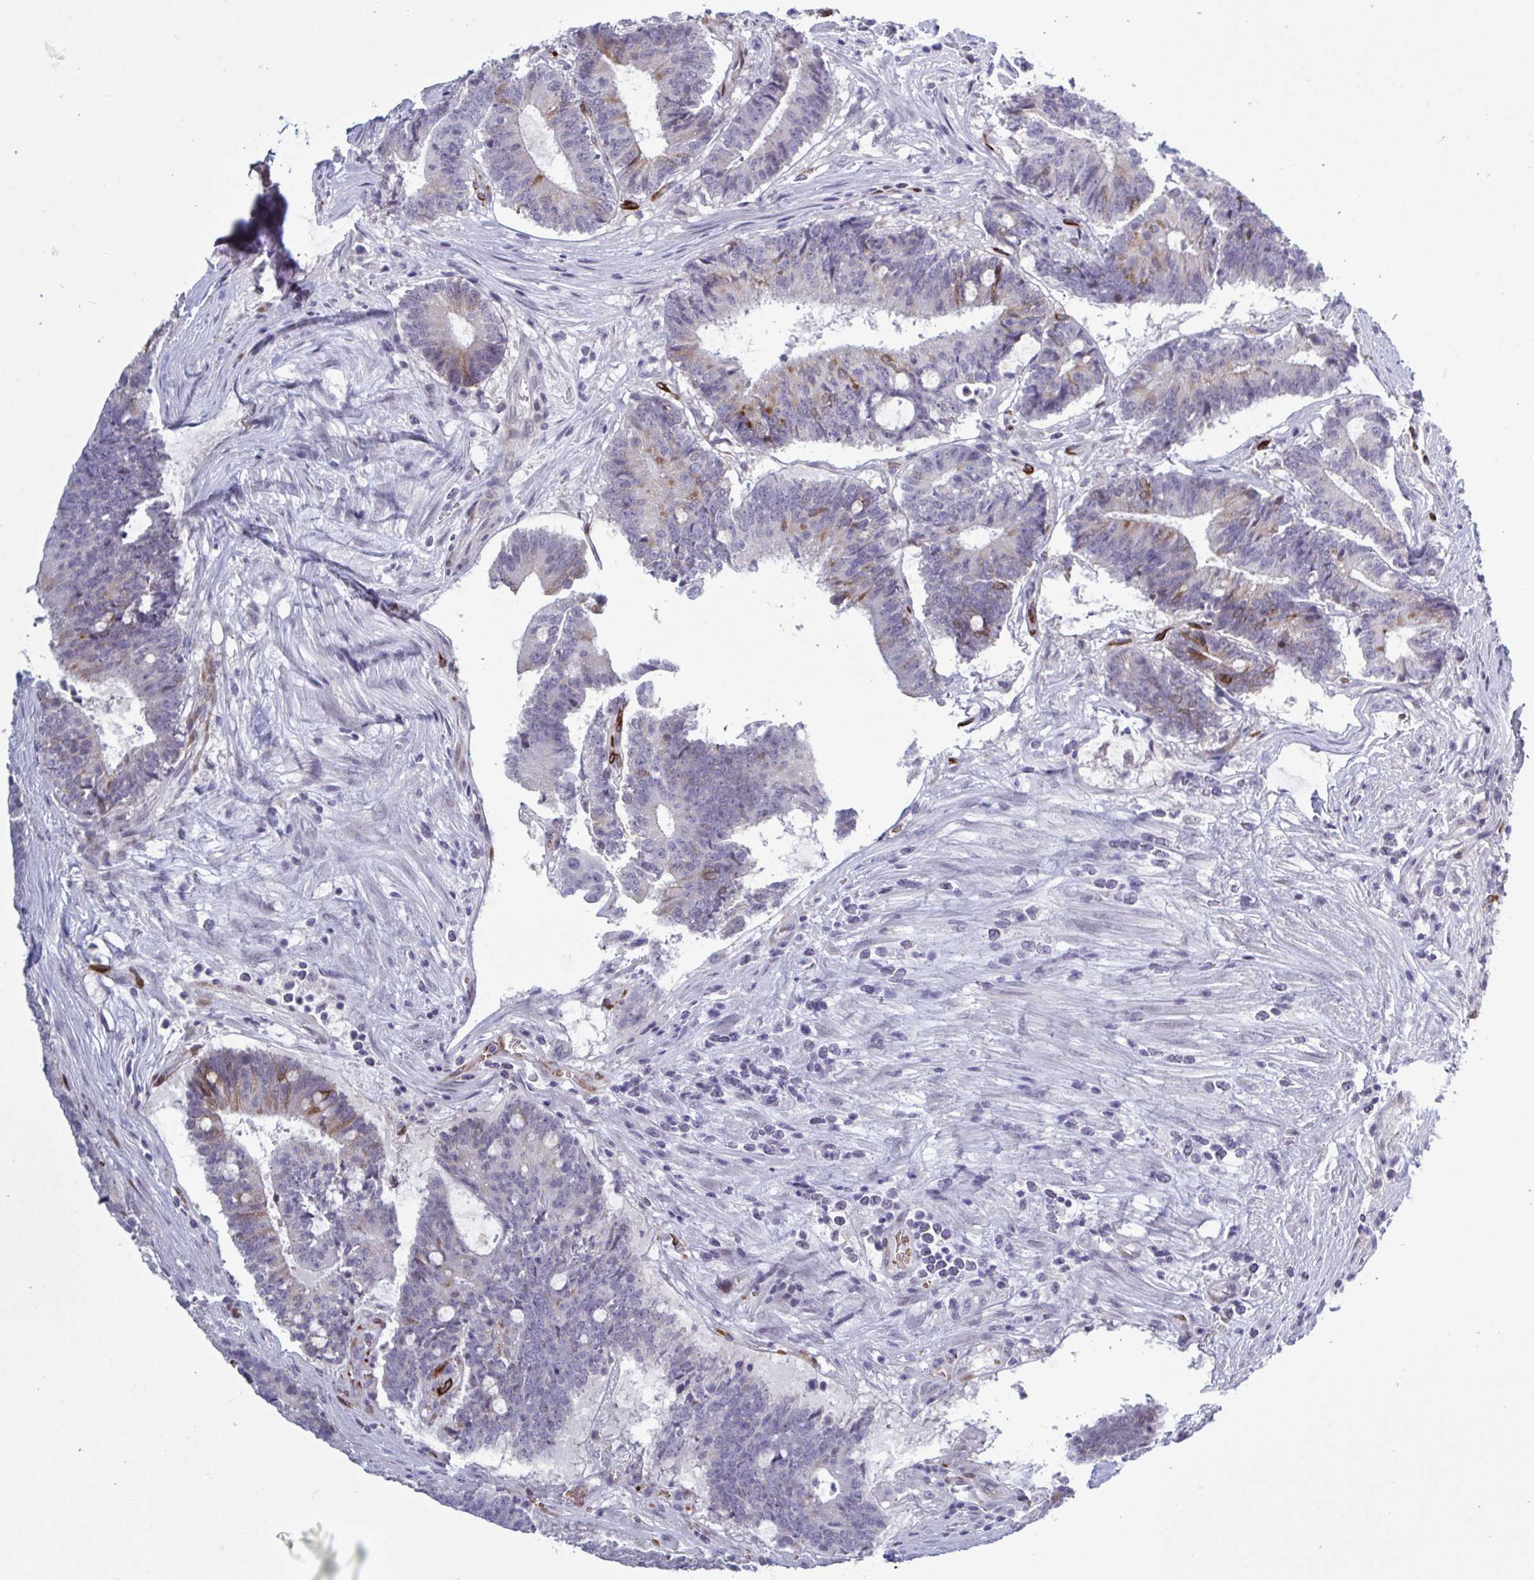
{"staining": {"intensity": "moderate", "quantity": "<25%", "location": "cytoplasmic/membranous"}, "tissue": "colorectal cancer", "cell_type": "Tumor cells", "image_type": "cancer", "snomed": [{"axis": "morphology", "description": "Adenocarcinoma, NOS"}, {"axis": "topography", "description": "Colon"}], "caption": "Colorectal cancer (adenocarcinoma) was stained to show a protein in brown. There is low levels of moderate cytoplasmic/membranous expression in about <25% of tumor cells.", "gene": "HSD11B2", "patient": {"sex": "female", "age": 43}}